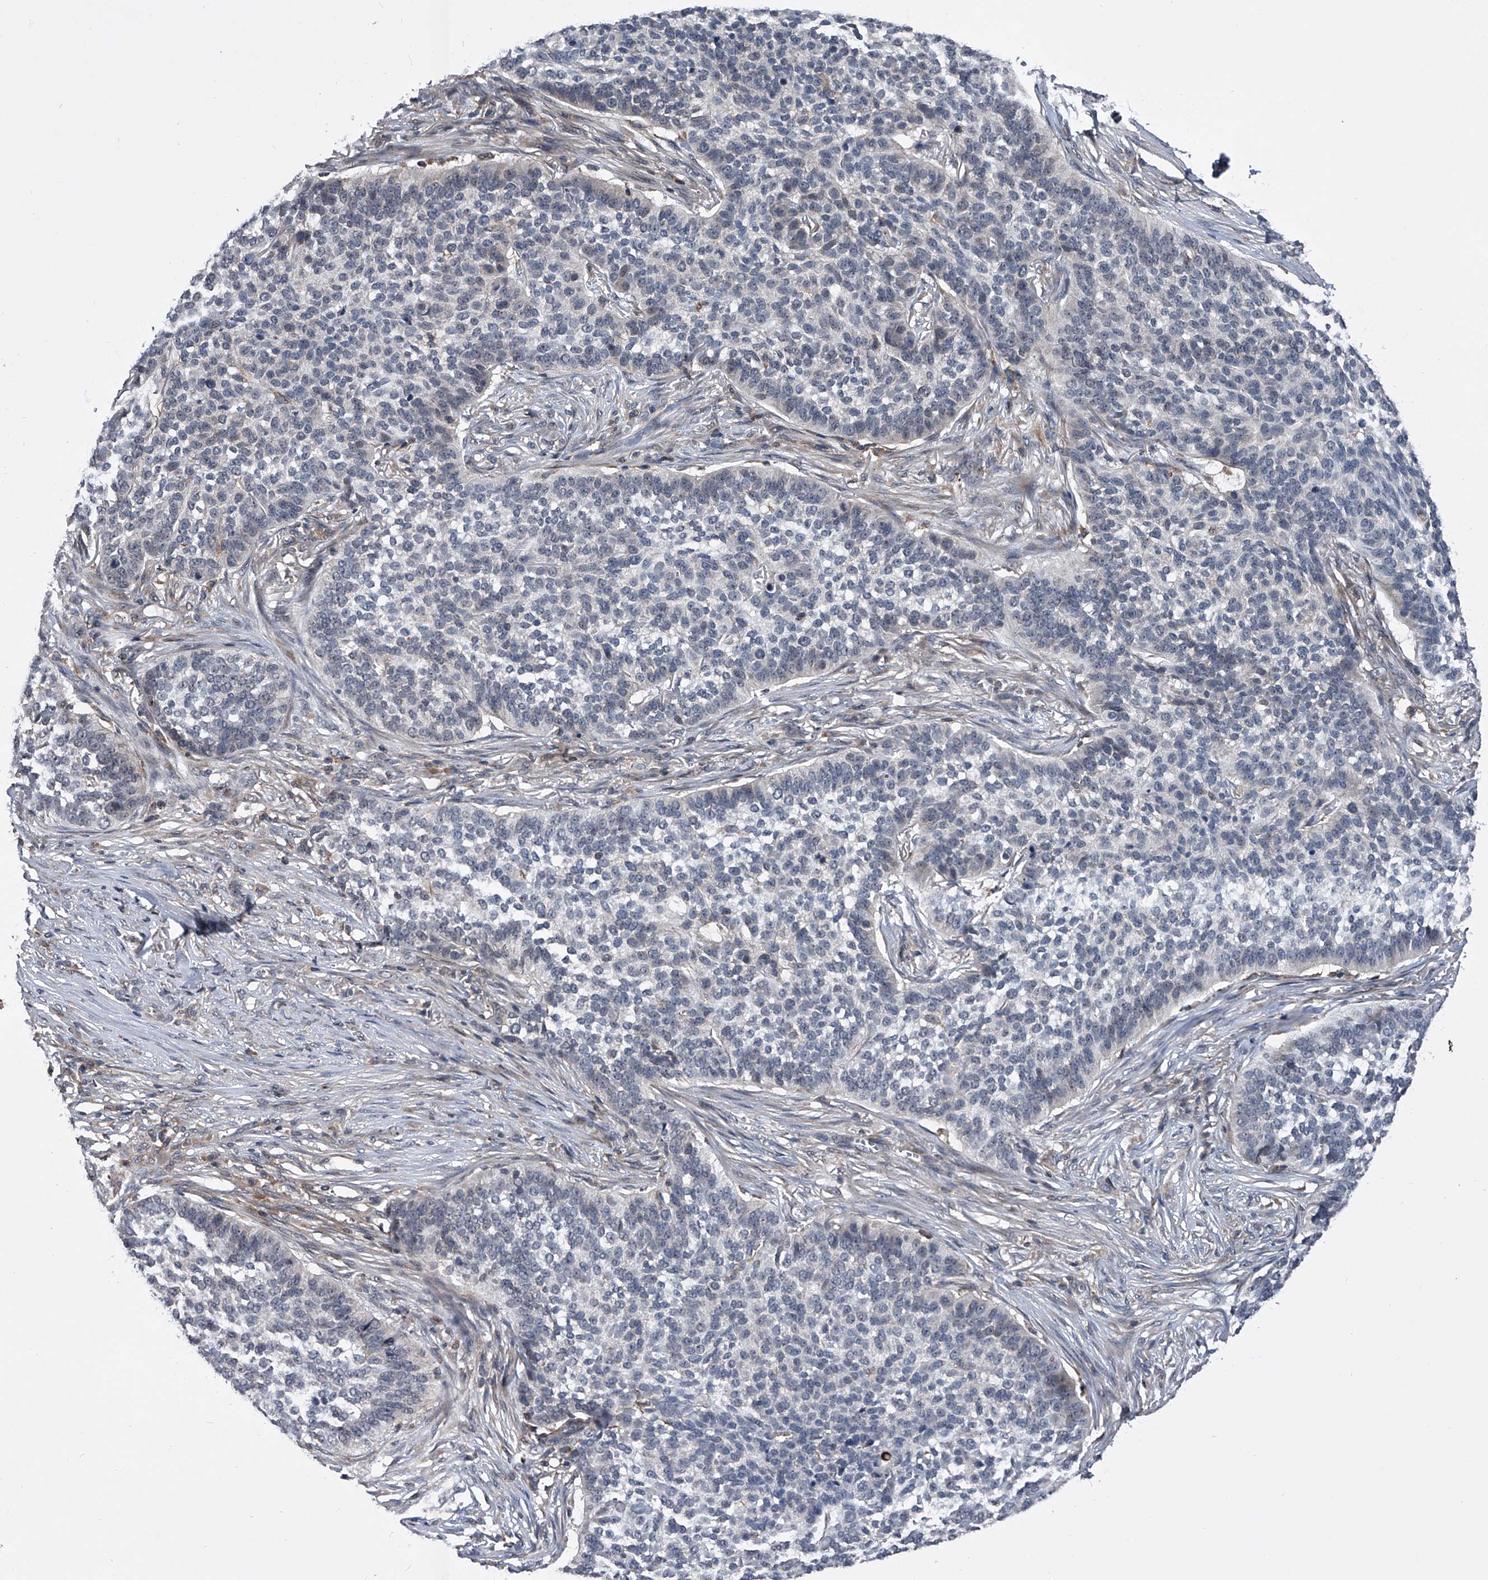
{"staining": {"intensity": "negative", "quantity": "none", "location": "none"}, "tissue": "skin cancer", "cell_type": "Tumor cells", "image_type": "cancer", "snomed": [{"axis": "morphology", "description": "Basal cell carcinoma"}, {"axis": "topography", "description": "Skin"}], "caption": "The micrograph demonstrates no staining of tumor cells in skin cancer.", "gene": "ZNF30", "patient": {"sex": "male", "age": 85}}